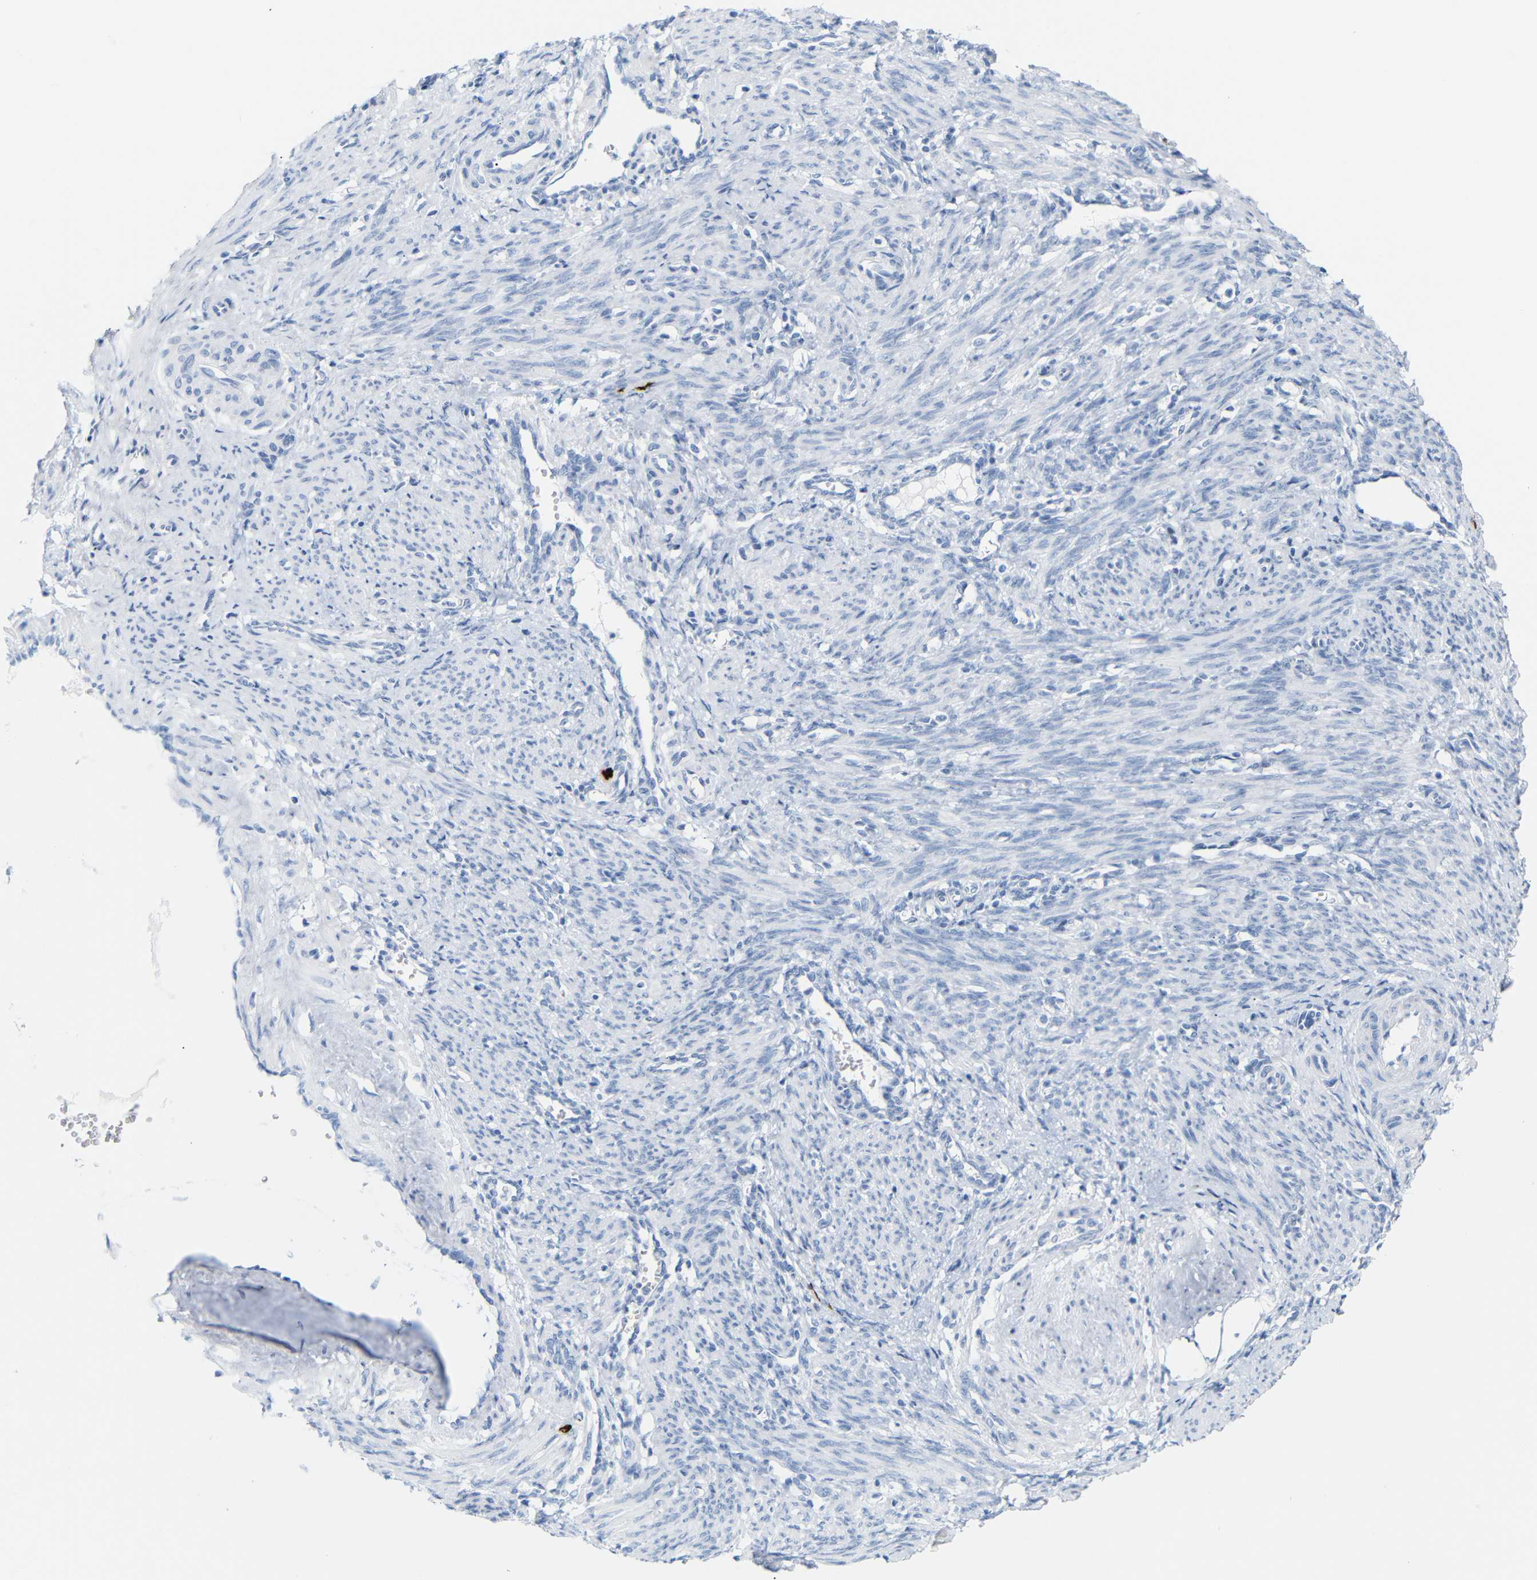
{"staining": {"intensity": "negative", "quantity": "none", "location": "none"}, "tissue": "smooth muscle", "cell_type": "Smooth muscle cells", "image_type": "normal", "snomed": [{"axis": "morphology", "description": "Normal tissue, NOS"}, {"axis": "topography", "description": "Endometrium"}], "caption": "Smooth muscle cells are negative for brown protein staining in benign smooth muscle. Brightfield microscopy of IHC stained with DAB (brown) and hematoxylin (blue), captured at high magnification.", "gene": "MT1A", "patient": {"sex": "female", "age": 33}}